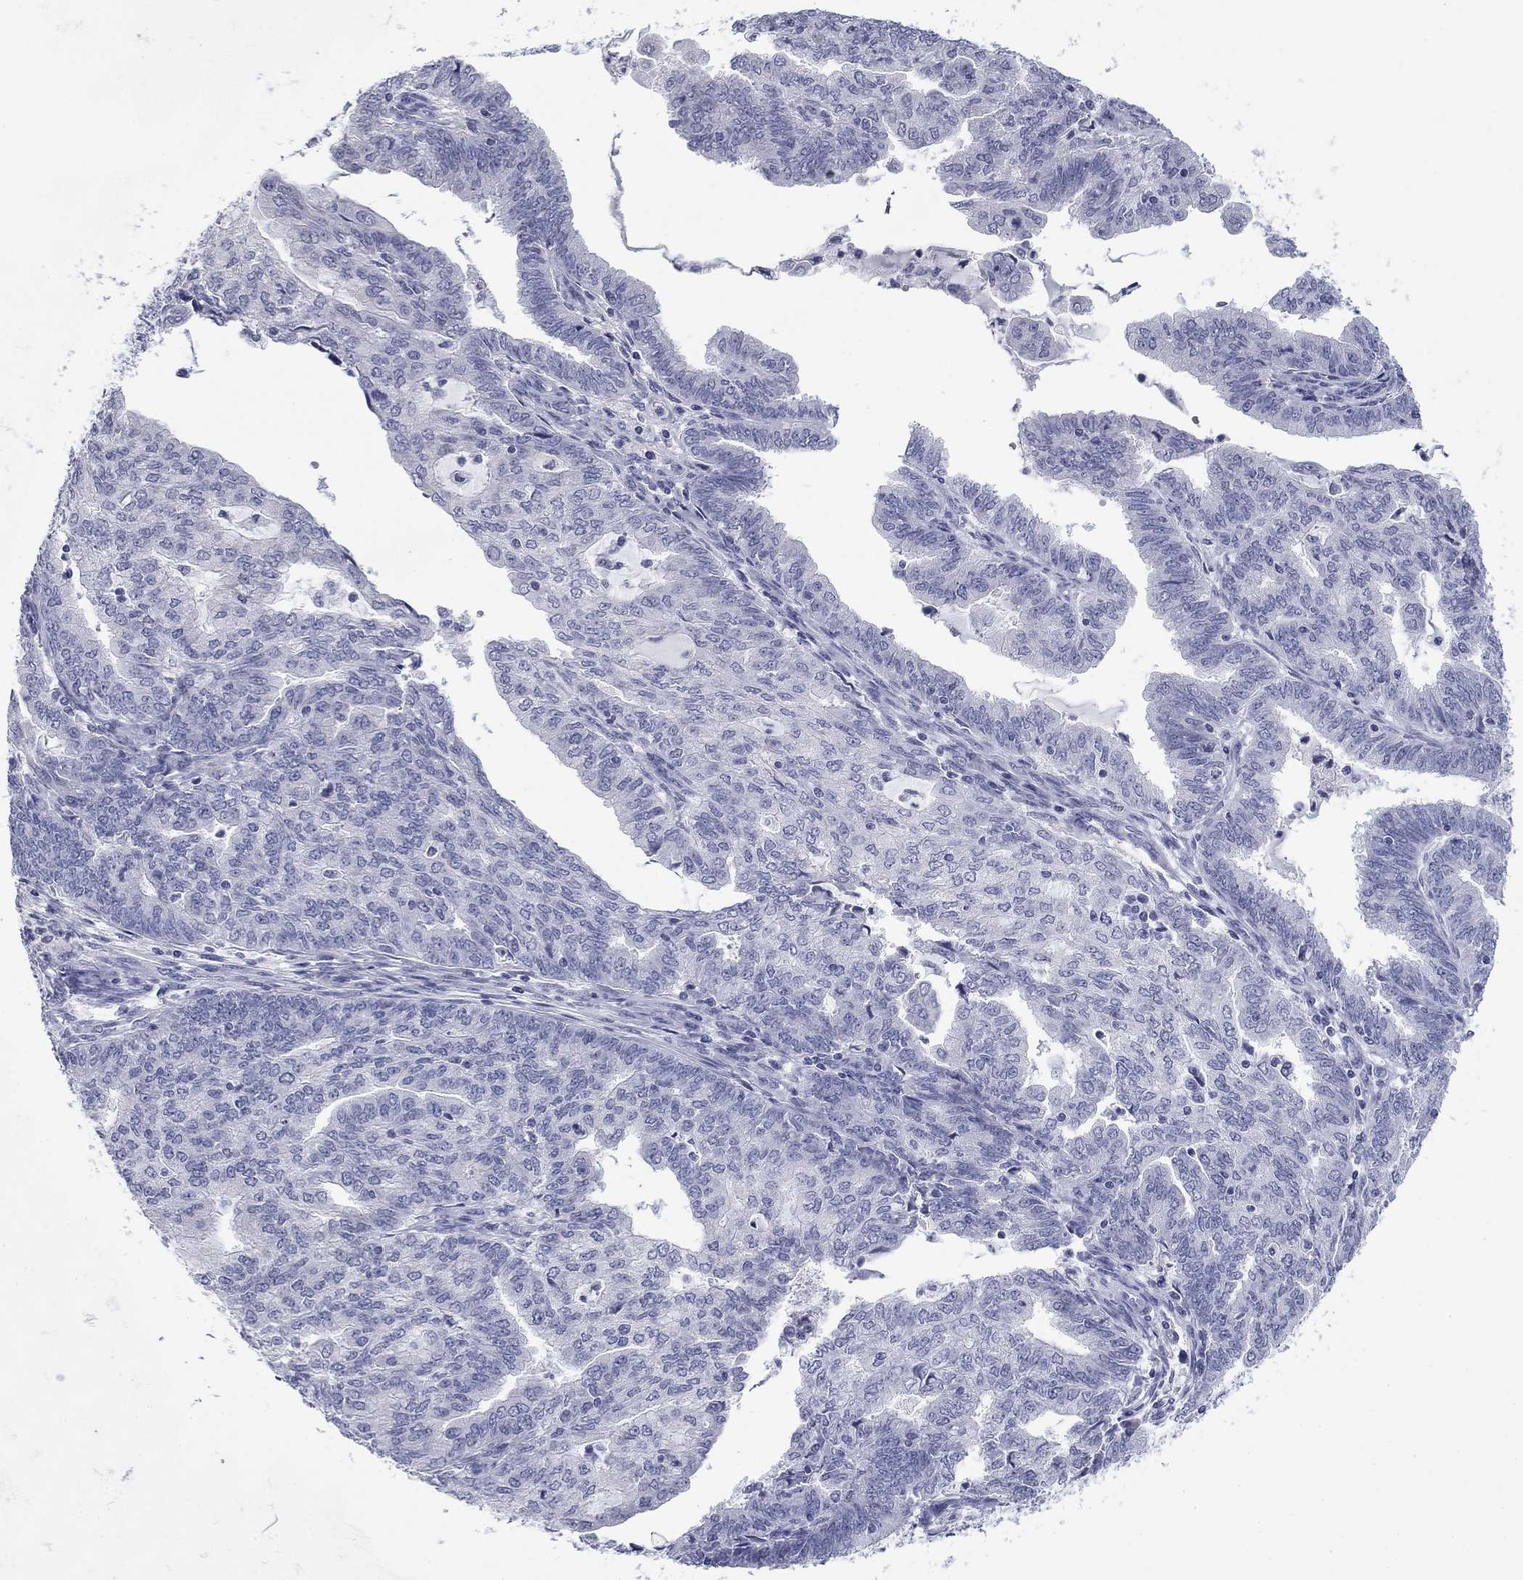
{"staining": {"intensity": "negative", "quantity": "none", "location": "none"}, "tissue": "endometrial cancer", "cell_type": "Tumor cells", "image_type": "cancer", "snomed": [{"axis": "morphology", "description": "Adenocarcinoma, NOS"}, {"axis": "topography", "description": "Endometrium"}], "caption": "This is a histopathology image of IHC staining of endometrial adenocarcinoma, which shows no expression in tumor cells. (Immunohistochemistry, brightfield microscopy, high magnification).", "gene": "PRPH", "patient": {"sex": "female", "age": 82}}